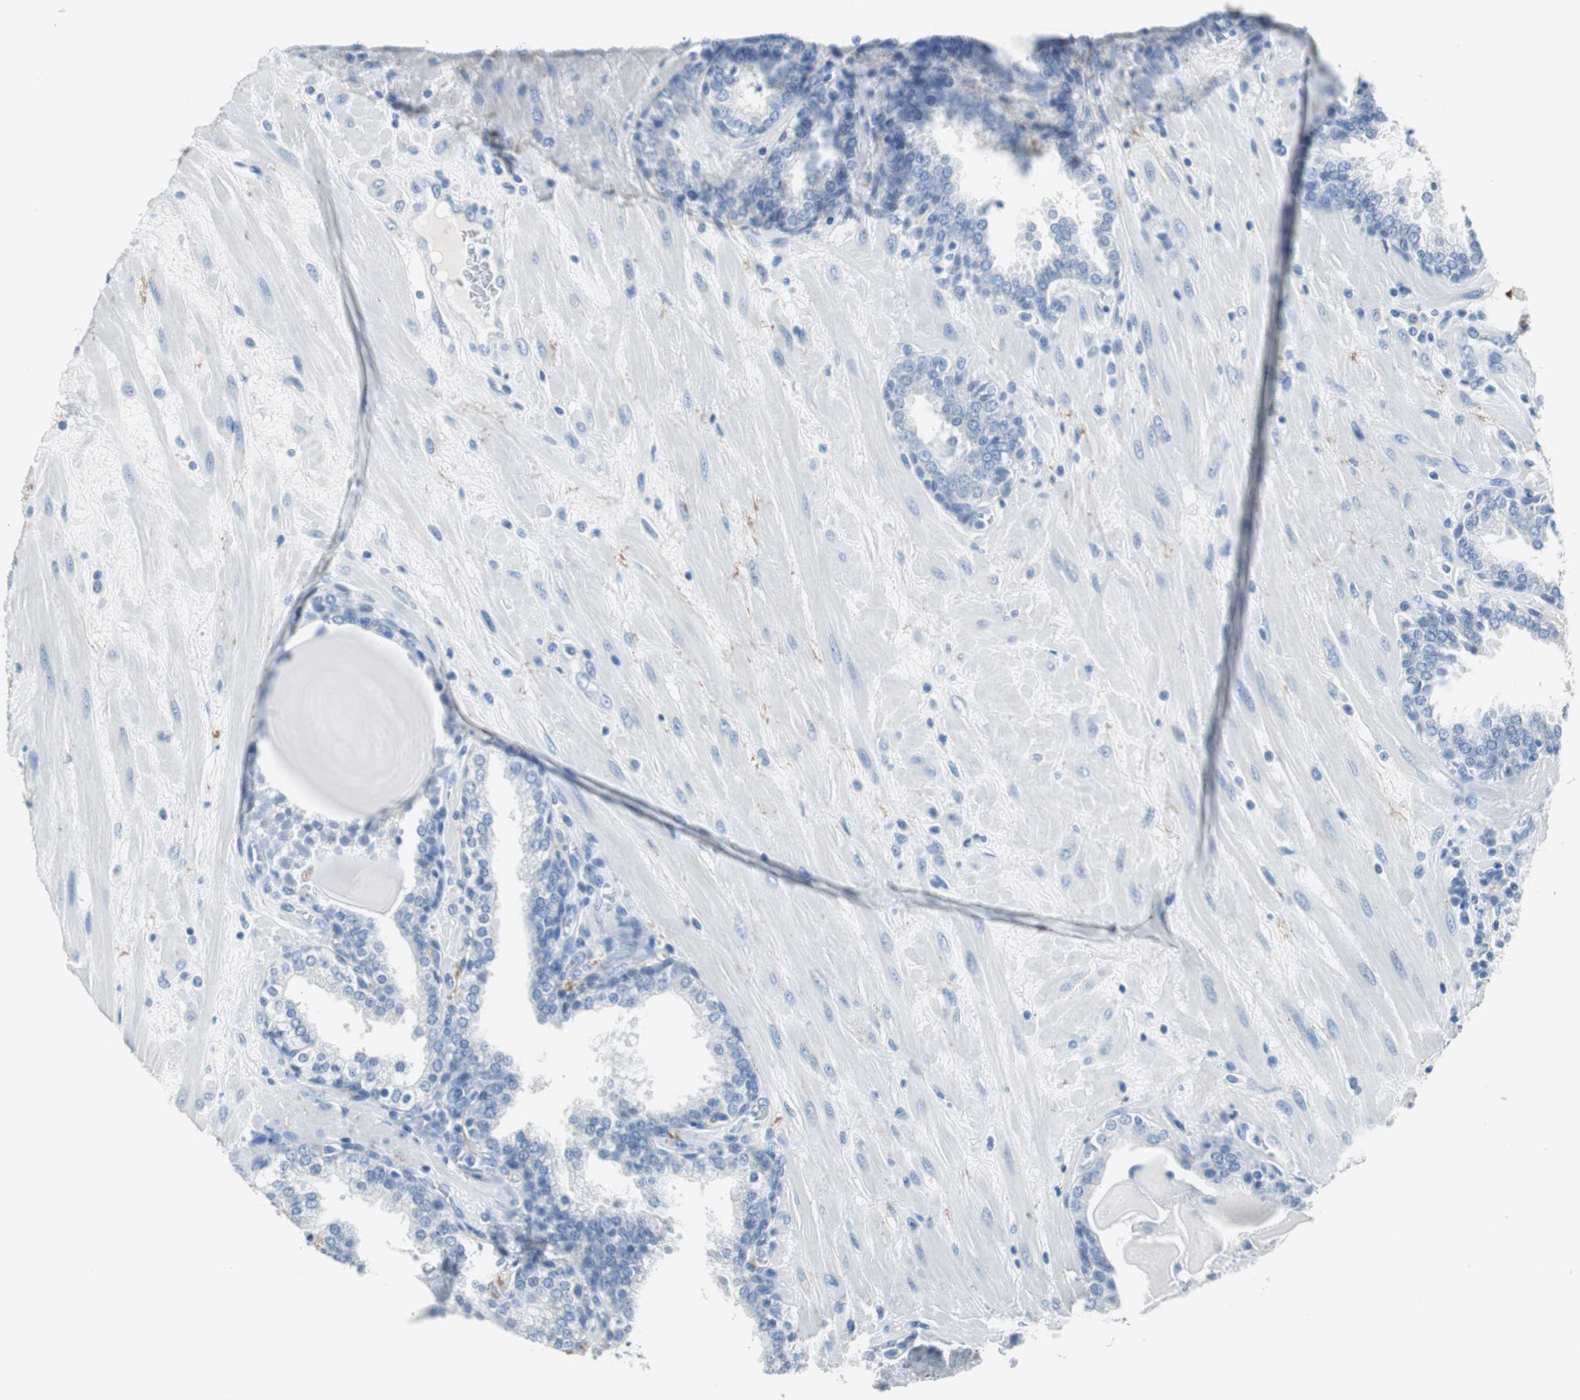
{"staining": {"intensity": "negative", "quantity": "none", "location": "none"}, "tissue": "prostate", "cell_type": "Glandular cells", "image_type": "normal", "snomed": [{"axis": "morphology", "description": "Normal tissue, NOS"}, {"axis": "topography", "description": "Prostate"}], "caption": "A high-resolution histopathology image shows immunohistochemistry staining of unremarkable prostate, which demonstrates no significant expression in glandular cells.", "gene": "MUC7", "patient": {"sex": "male", "age": 51}}